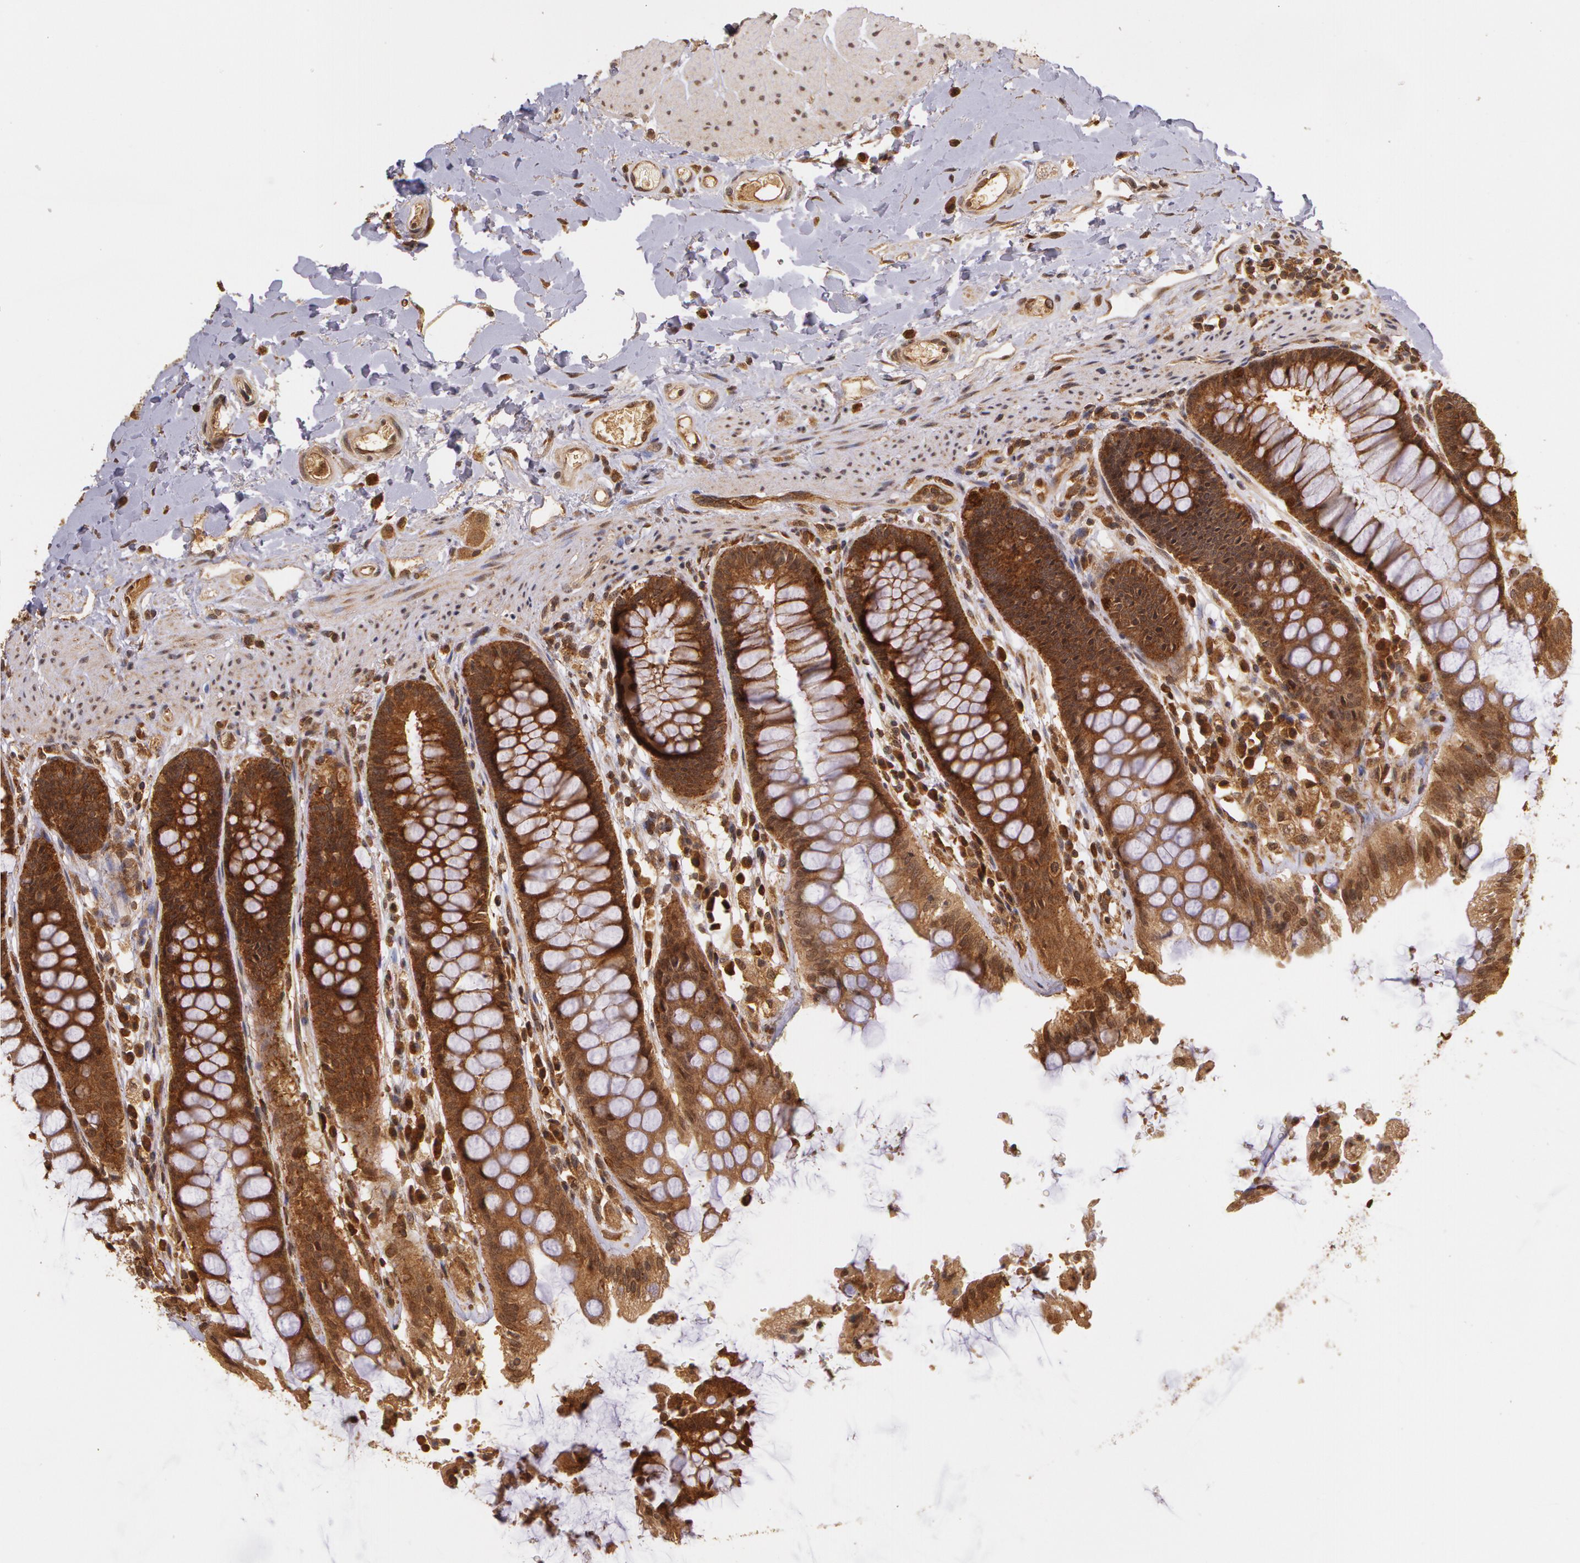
{"staining": {"intensity": "strong", "quantity": ">75%", "location": "cytoplasmic/membranous"}, "tissue": "rectum", "cell_type": "Glandular cells", "image_type": "normal", "snomed": [{"axis": "morphology", "description": "Normal tissue, NOS"}, {"axis": "topography", "description": "Rectum"}], "caption": "Immunohistochemistry (IHC) (DAB (3,3'-diaminobenzidine)) staining of unremarkable human rectum displays strong cytoplasmic/membranous protein expression in about >75% of glandular cells. (Stains: DAB (3,3'-diaminobenzidine) in brown, nuclei in blue, Microscopy: brightfield microscopy at high magnification).", "gene": "ASCC2", "patient": {"sex": "female", "age": 46}}